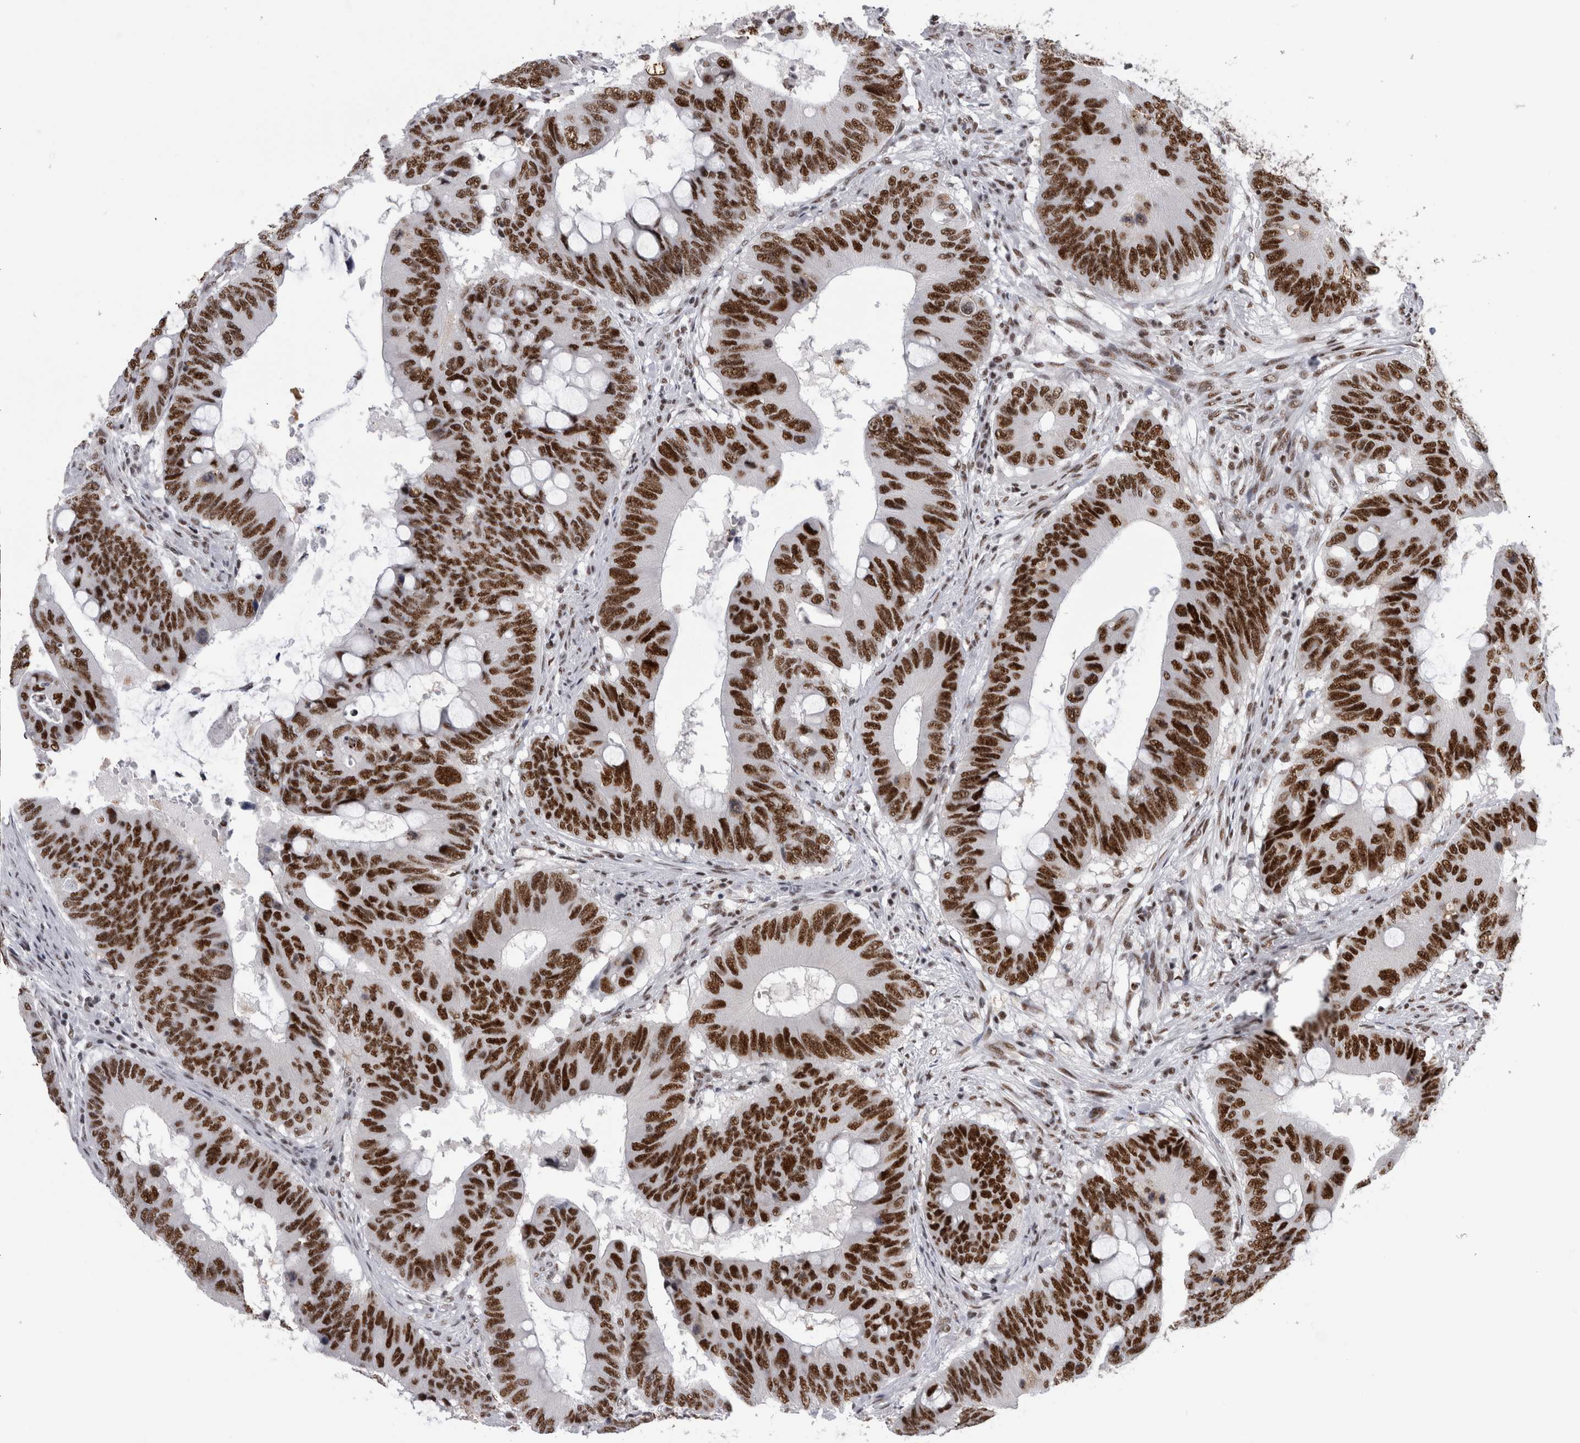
{"staining": {"intensity": "strong", "quantity": ">75%", "location": "nuclear"}, "tissue": "colorectal cancer", "cell_type": "Tumor cells", "image_type": "cancer", "snomed": [{"axis": "morphology", "description": "Adenocarcinoma, NOS"}, {"axis": "topography", "description": "Colon"}], "caption": "About >75% of tumor cells in human colorectal adenocarcinoma reveal strong nuclear protein staining as visualized by brown immunohistochemical staining.", "gene": "CDK11A", "patient": {"sex": "male", "age": 71}}